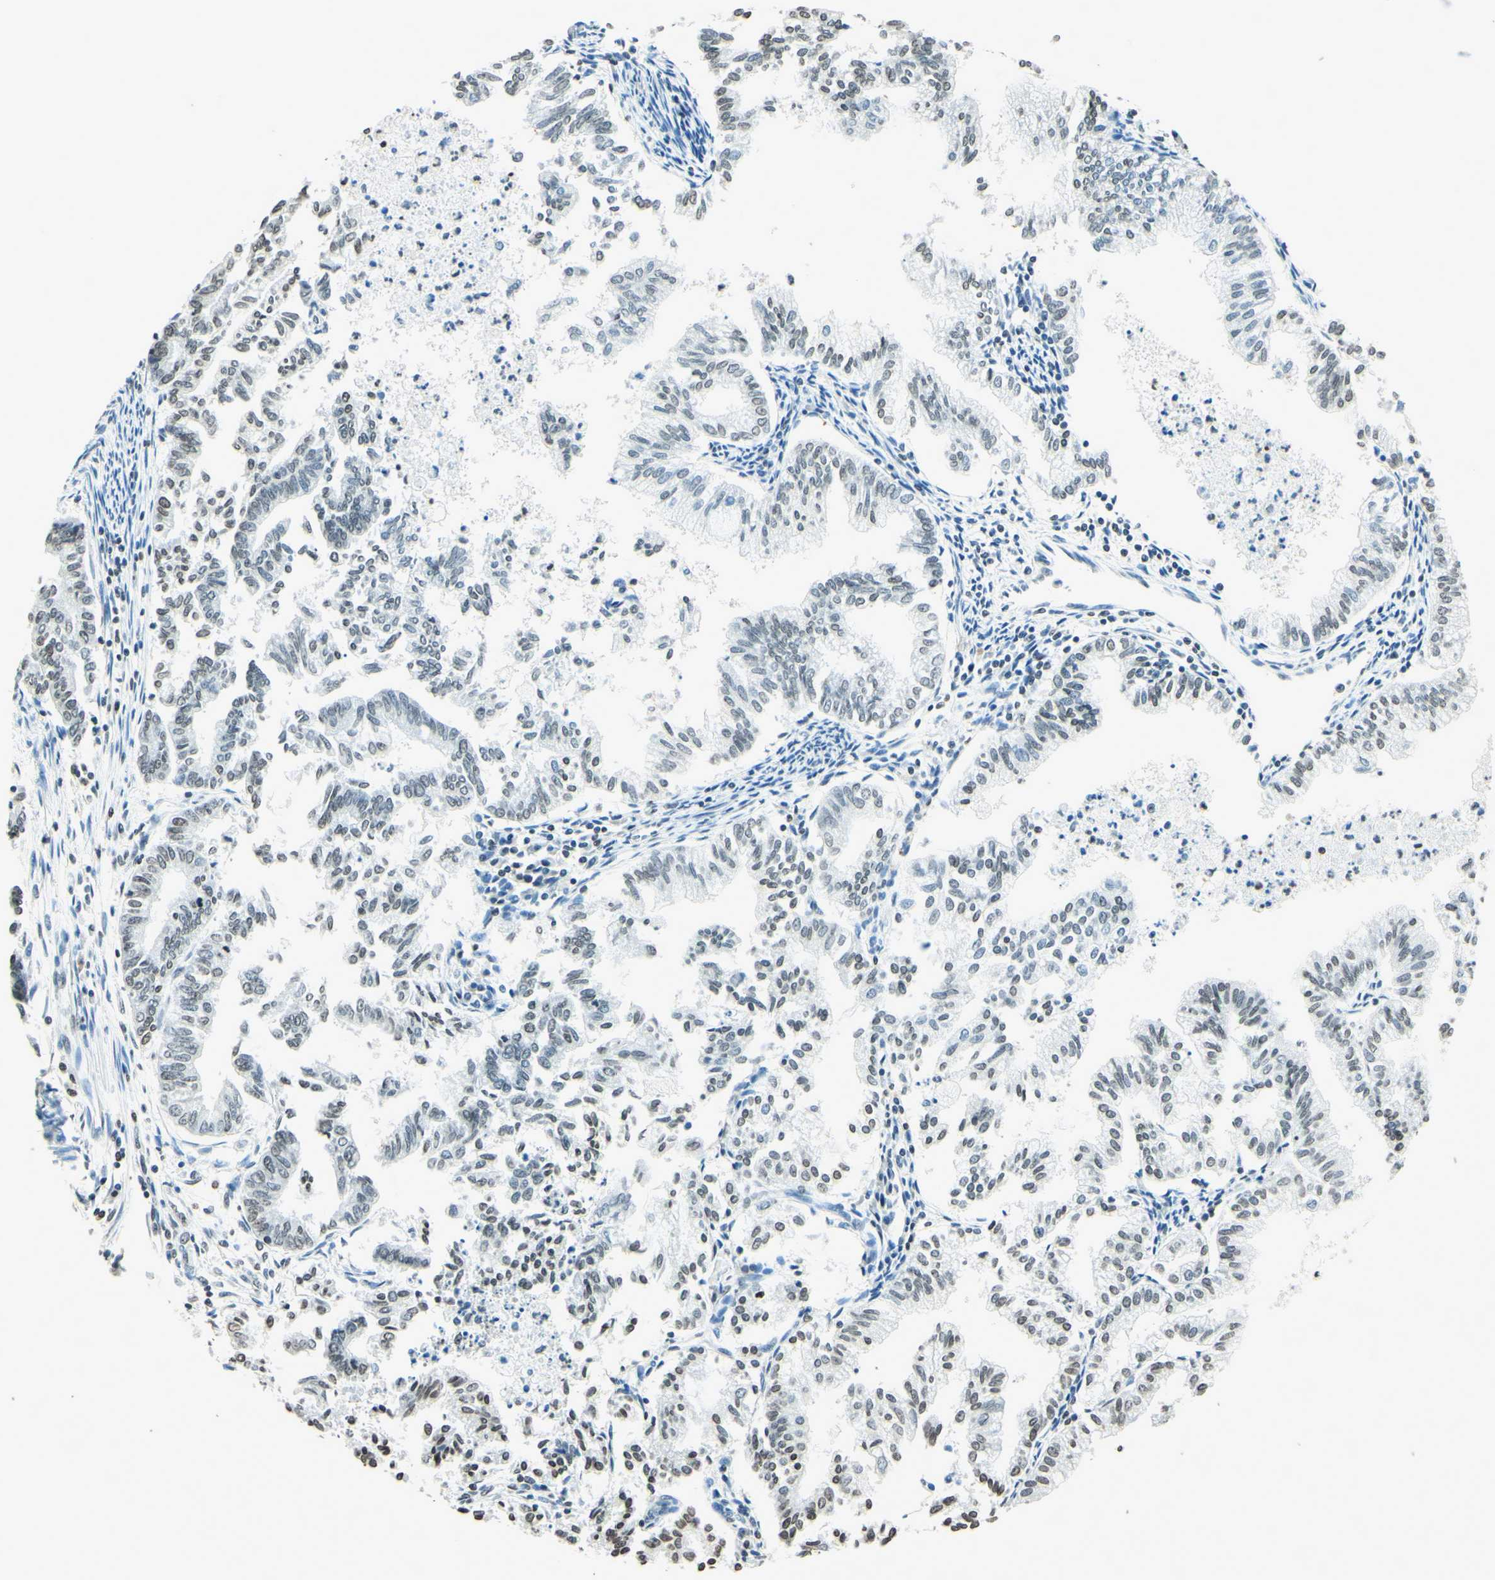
{"staining": {"intensity": "weak", "quantity": "25%-75%", "location": "nuclear"}, "tissue": "endometrial cancer", "cell_type": "Tumor cells", "image_type": "cancer", "snomed": [{"axis": "morphology", "description": "Necrosis, NOS"}, {"axis": "morphology", "description": "Adenocarcinoma, NOS"}, {"axis": "topography", "description": "Endometrium"}], "caption": "A histopathology image showing weak nuclear expression in about 25%-75% of tumor cells in endometrial cancer, as visualized by brown immunohistochemical staining.", "gene": "MSH2", "patient": {"sex": "female", "age": 79}}